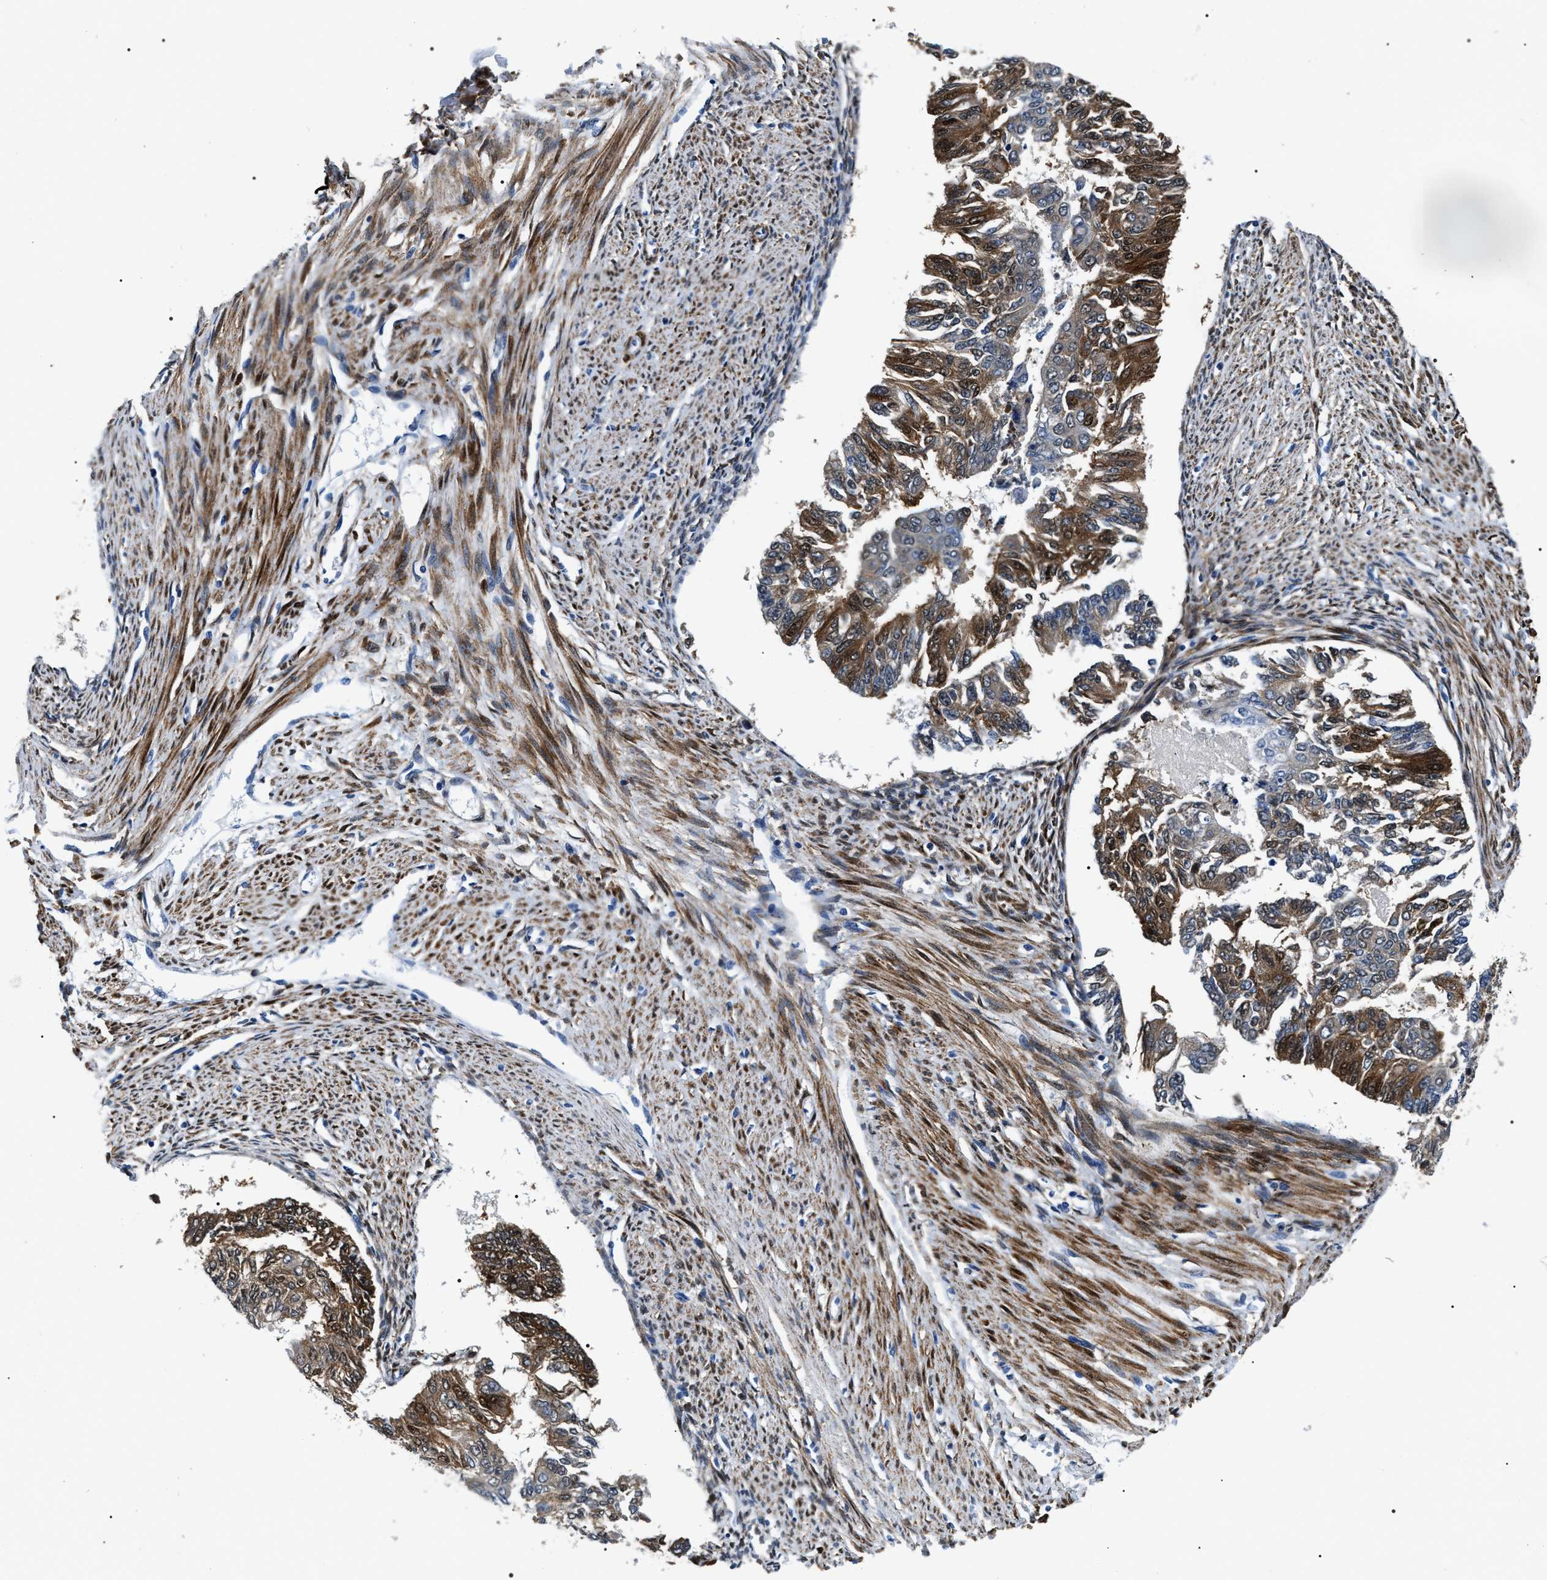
{"staining": {"intensity": "strong", "quantity": ">75%", "location": "cytoplasmic/membranous"}, "tissue": "endometrial cancer", "cell_type": "Tumor cells", "image_type": "cancer", "snomed": [{"axis": "morphology", "description": "Adenocarcinoma, NOS"}, {"axis": "topography", "description": "Endometrium"}], "caption": "A micrograph showing strong cytoplasmic/membranous staining in approximately >75% of tumor cells in adenocarcinoma (endometrial), as visualized by brown immunohistochemical staining.", "gene": "BAG2", "patient": {"sex": "female", "age": 32}}